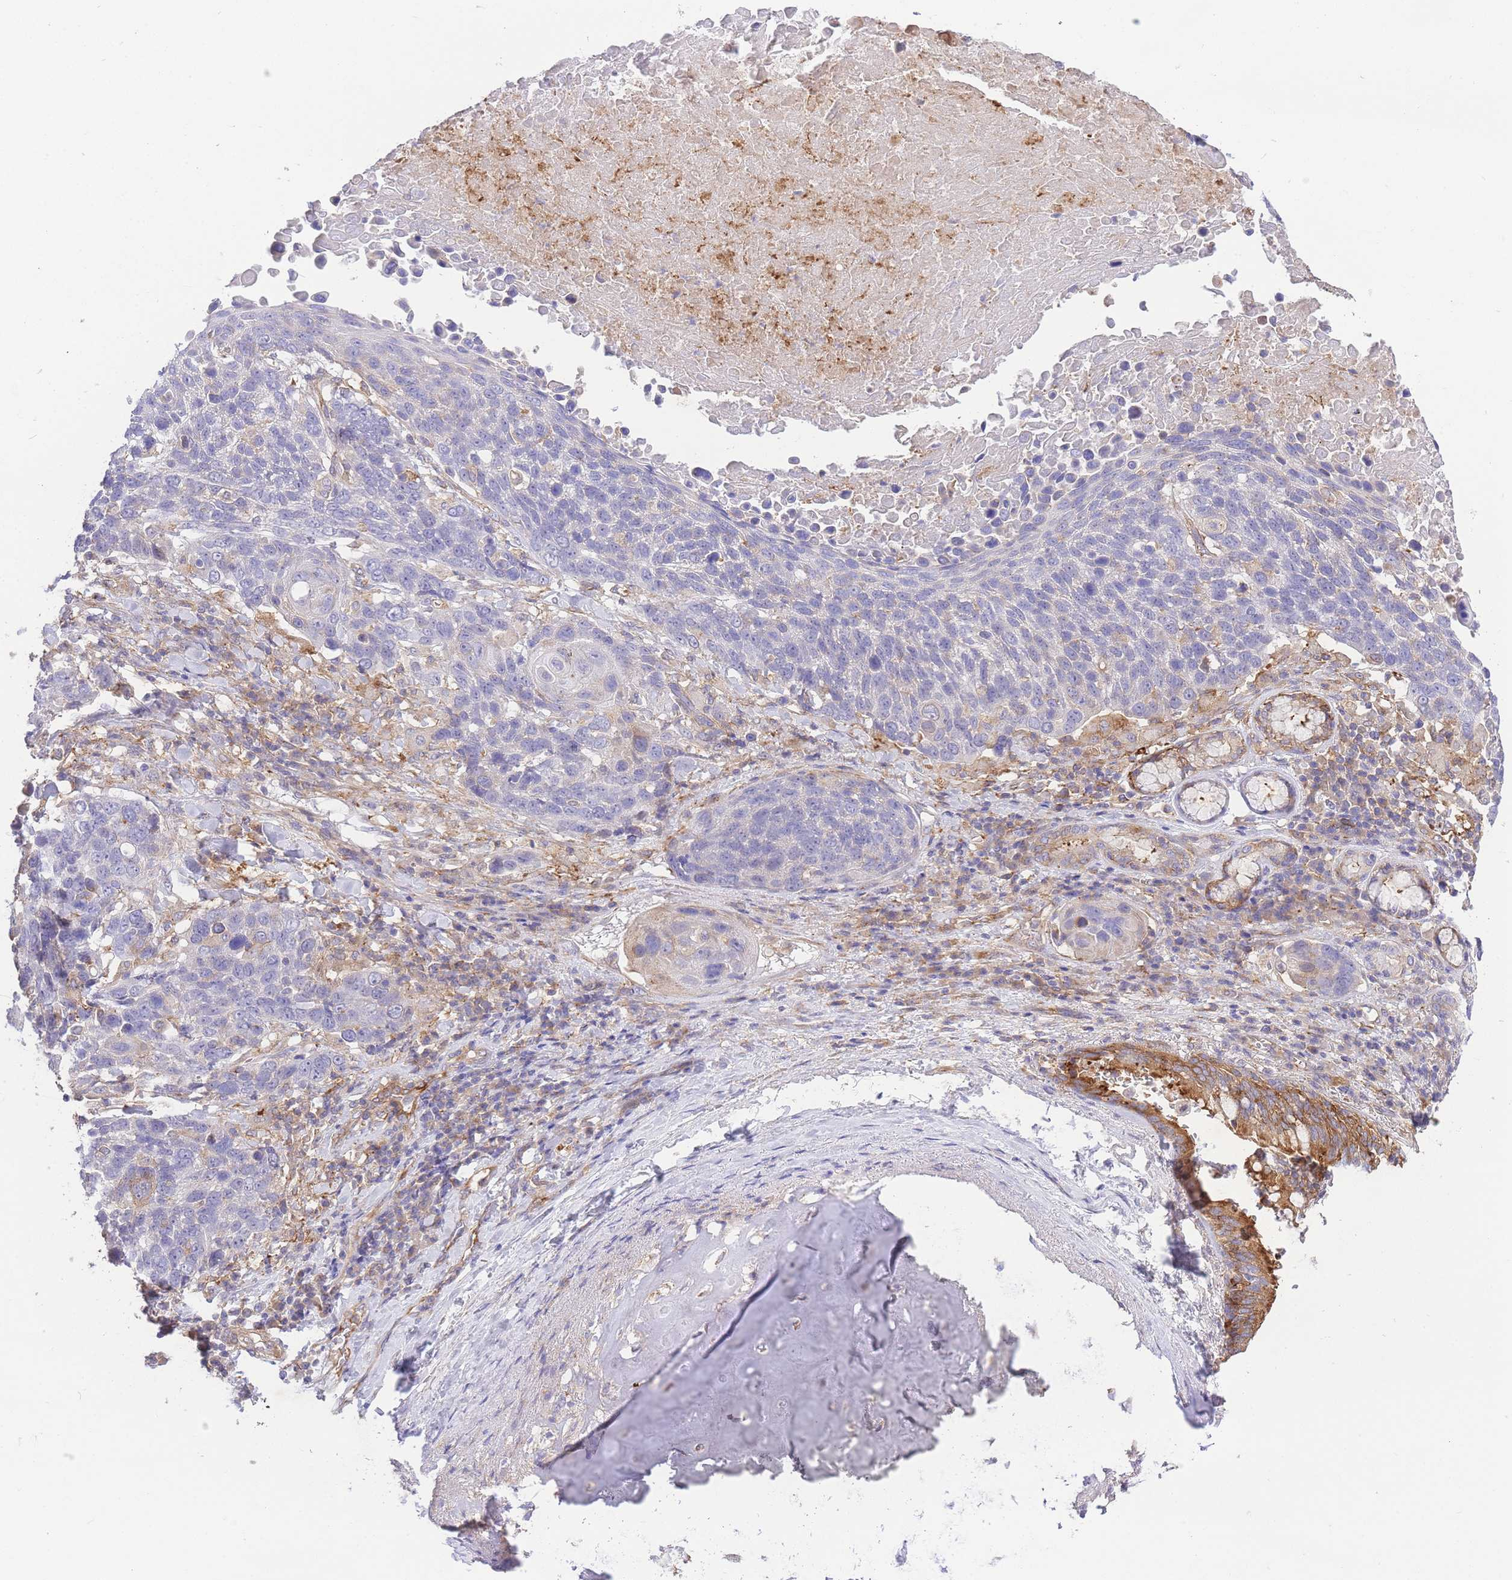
{"staining": {"intensity": "negative", "quantity": "none", "location": "none"}, "tissue": "lung cancer", "cell_type": "Tumor cells", "image_type": "cancer", "snomed": [{"axis": "morphology", "description": "Squamous cell carcinoma, NOS"}, {"axis": "topography", "description": "Lung"}], "caption": "Immunohistochemistry (IHC) image of human lung cancer (squamous cell carcinoma) stained for a protein (brown), which displays no expression in tumor cells. Brightfield microscopy of immunohistochemistry (IHC) stained with DAB (3,3'-diaminobenzidine) (brown) and hematoxylin (blue), captured at high magnification.", "gene": "INSYN2B", "patient": {"sex": "male", "age": 66}}